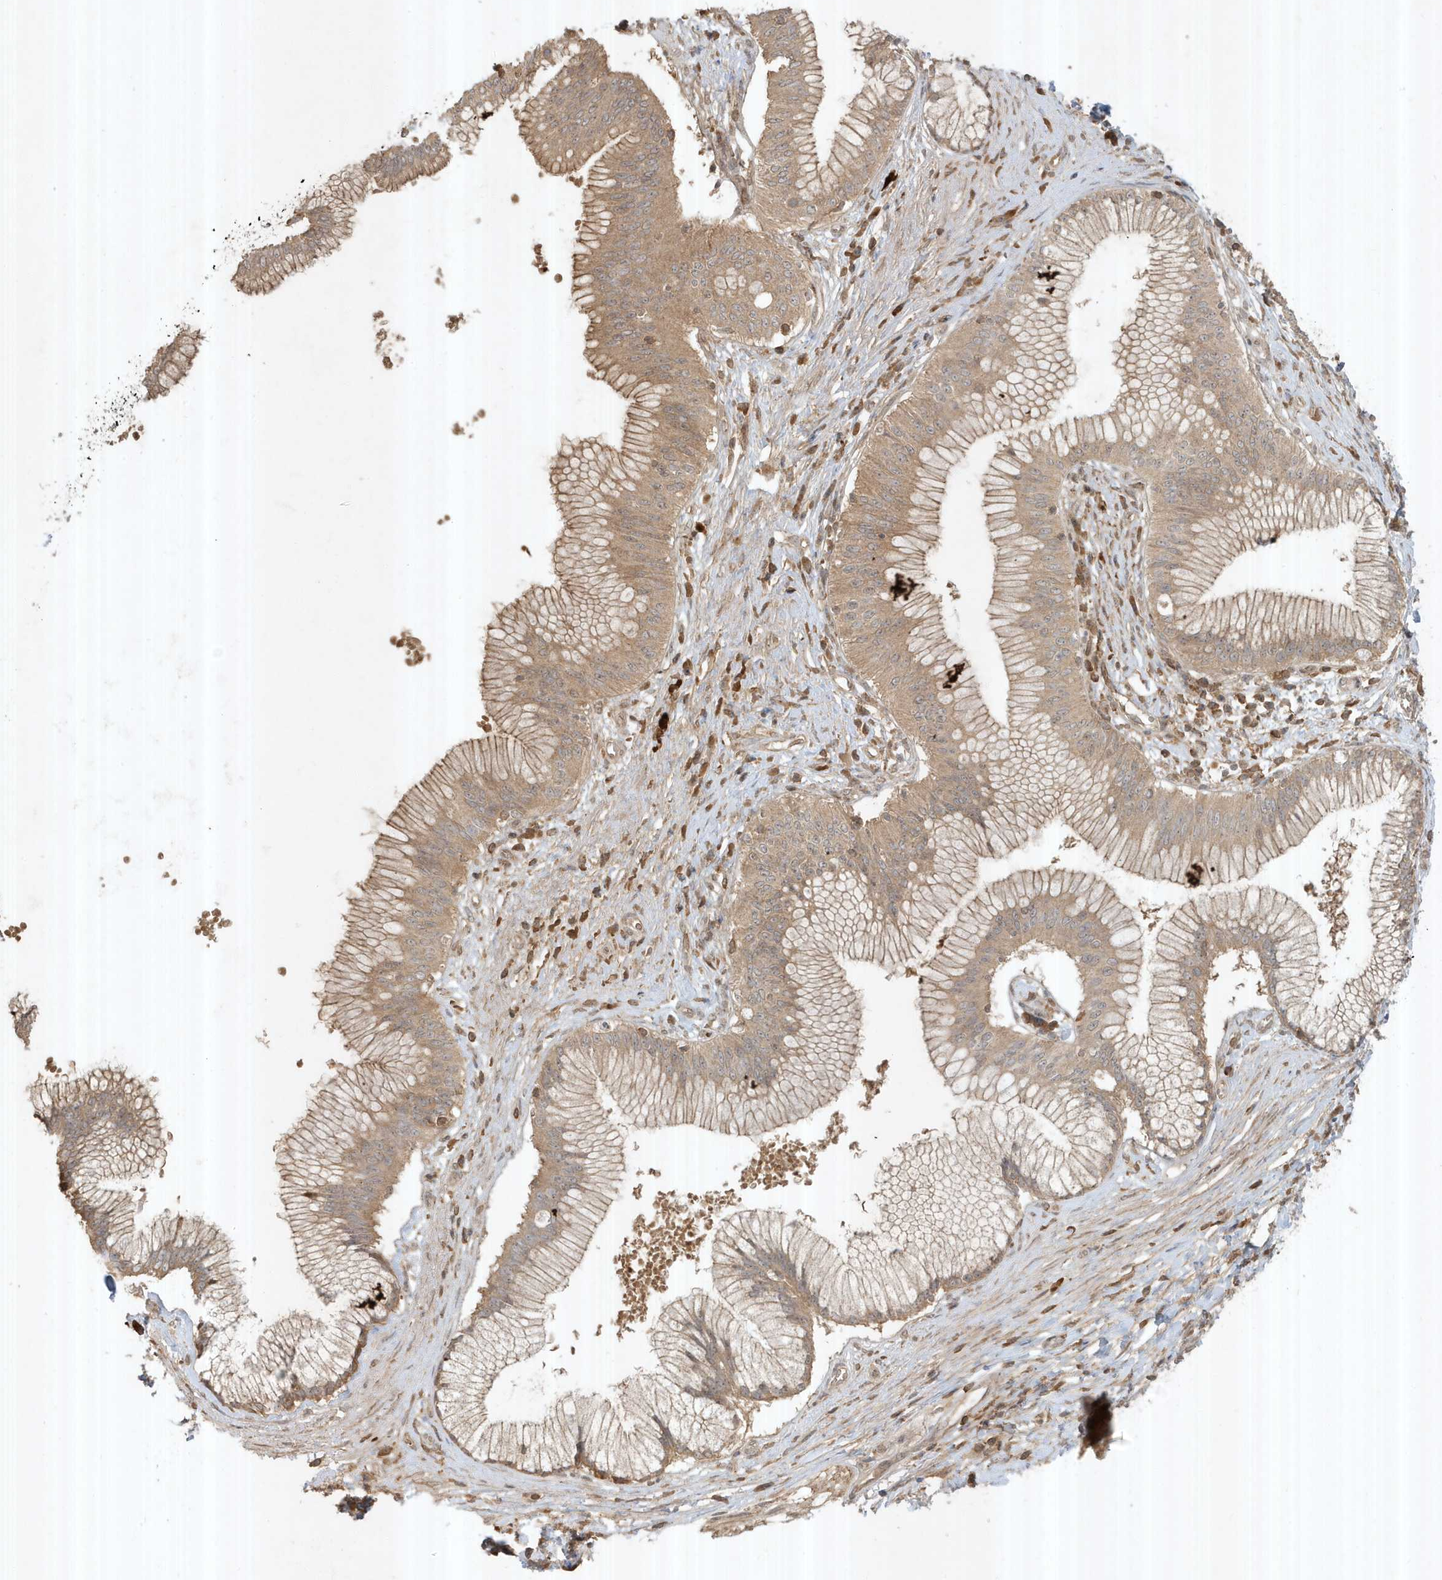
{"staining": {"intensity": "moderate", "quantity": ">75%", "location": "cytoplasmic/membranous"}, "tissue": "pancreatic cancer", "cell_type": "Tumor cells", "image_type": "cancer", "snomed": [{"axis": "morphology", "description": "Adenocarcinoma, NOS"}, {"axis": "topography", "description": "Pancreas"}], "caption": "Pancreatic cancer stained with a brown dye reveals moderate cytoplasmic/membranous positive expression in about >75% of tumor cells.", "gene": "ABCB9", "patient": {"sex": "male", "age": 68}}